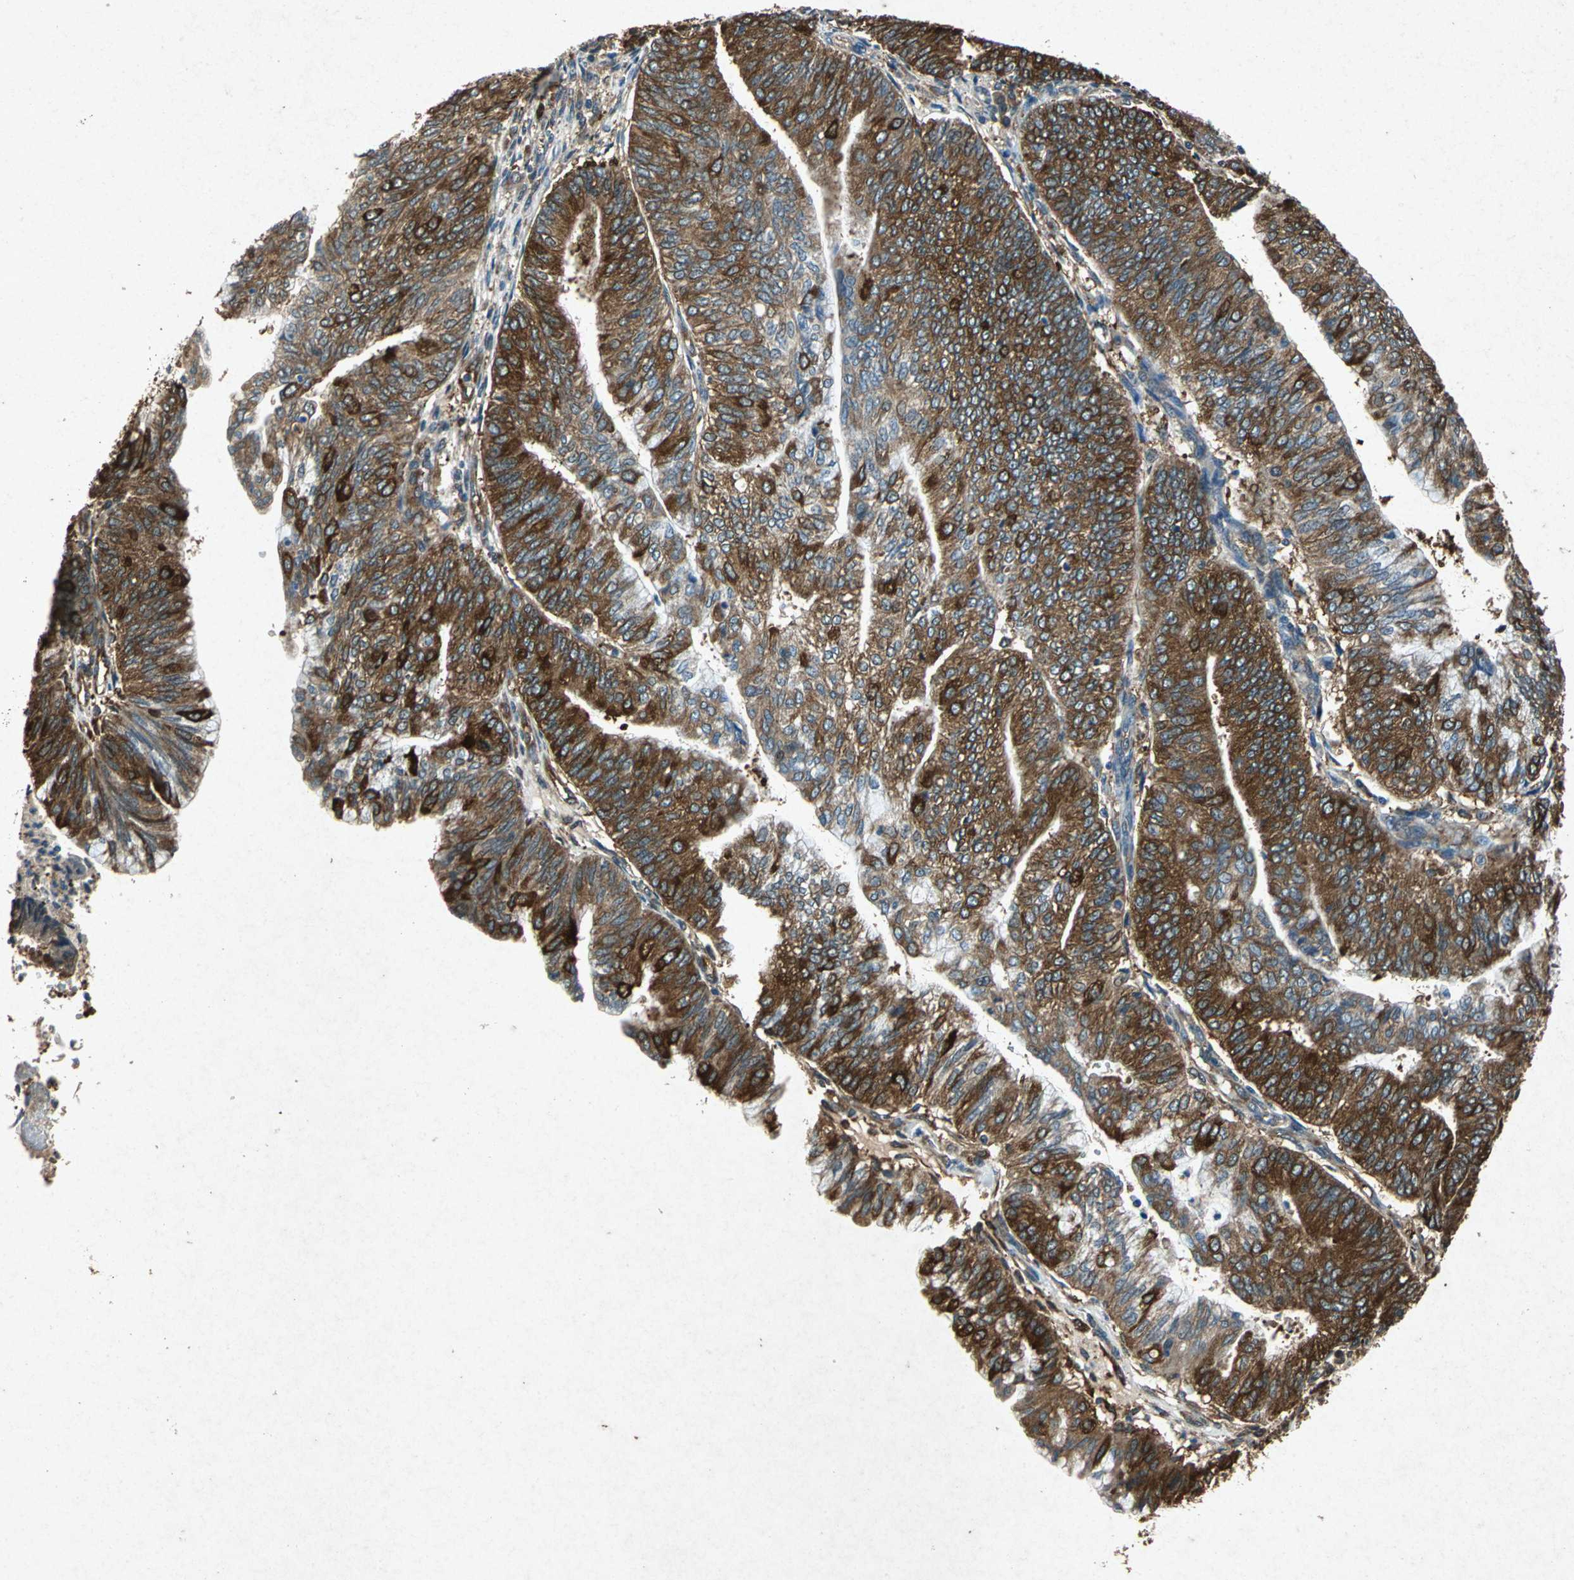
{"staining": {"intensity": "strong", "quantity": ">75%", "location": "cytoplasmic/membranous"}, "tissue": "endometrial cancer", "cell_type": "Tumor cells", "image_type": "cancer", "snomed": [{"axis": "morphology", "description": "Adenocarcinoma, NOS"}, {"axis": "topography", "description": "Endometrium"}], "caption": "Immunohistochemical staining of endometrial cancer (adenocarcinoma) reveals strong cytoplasmic/membranous protein staining in approximately >75% of tumor cells.", "gene": "HSP90AB1", "patient": {"sex": "female", "age": 59}}